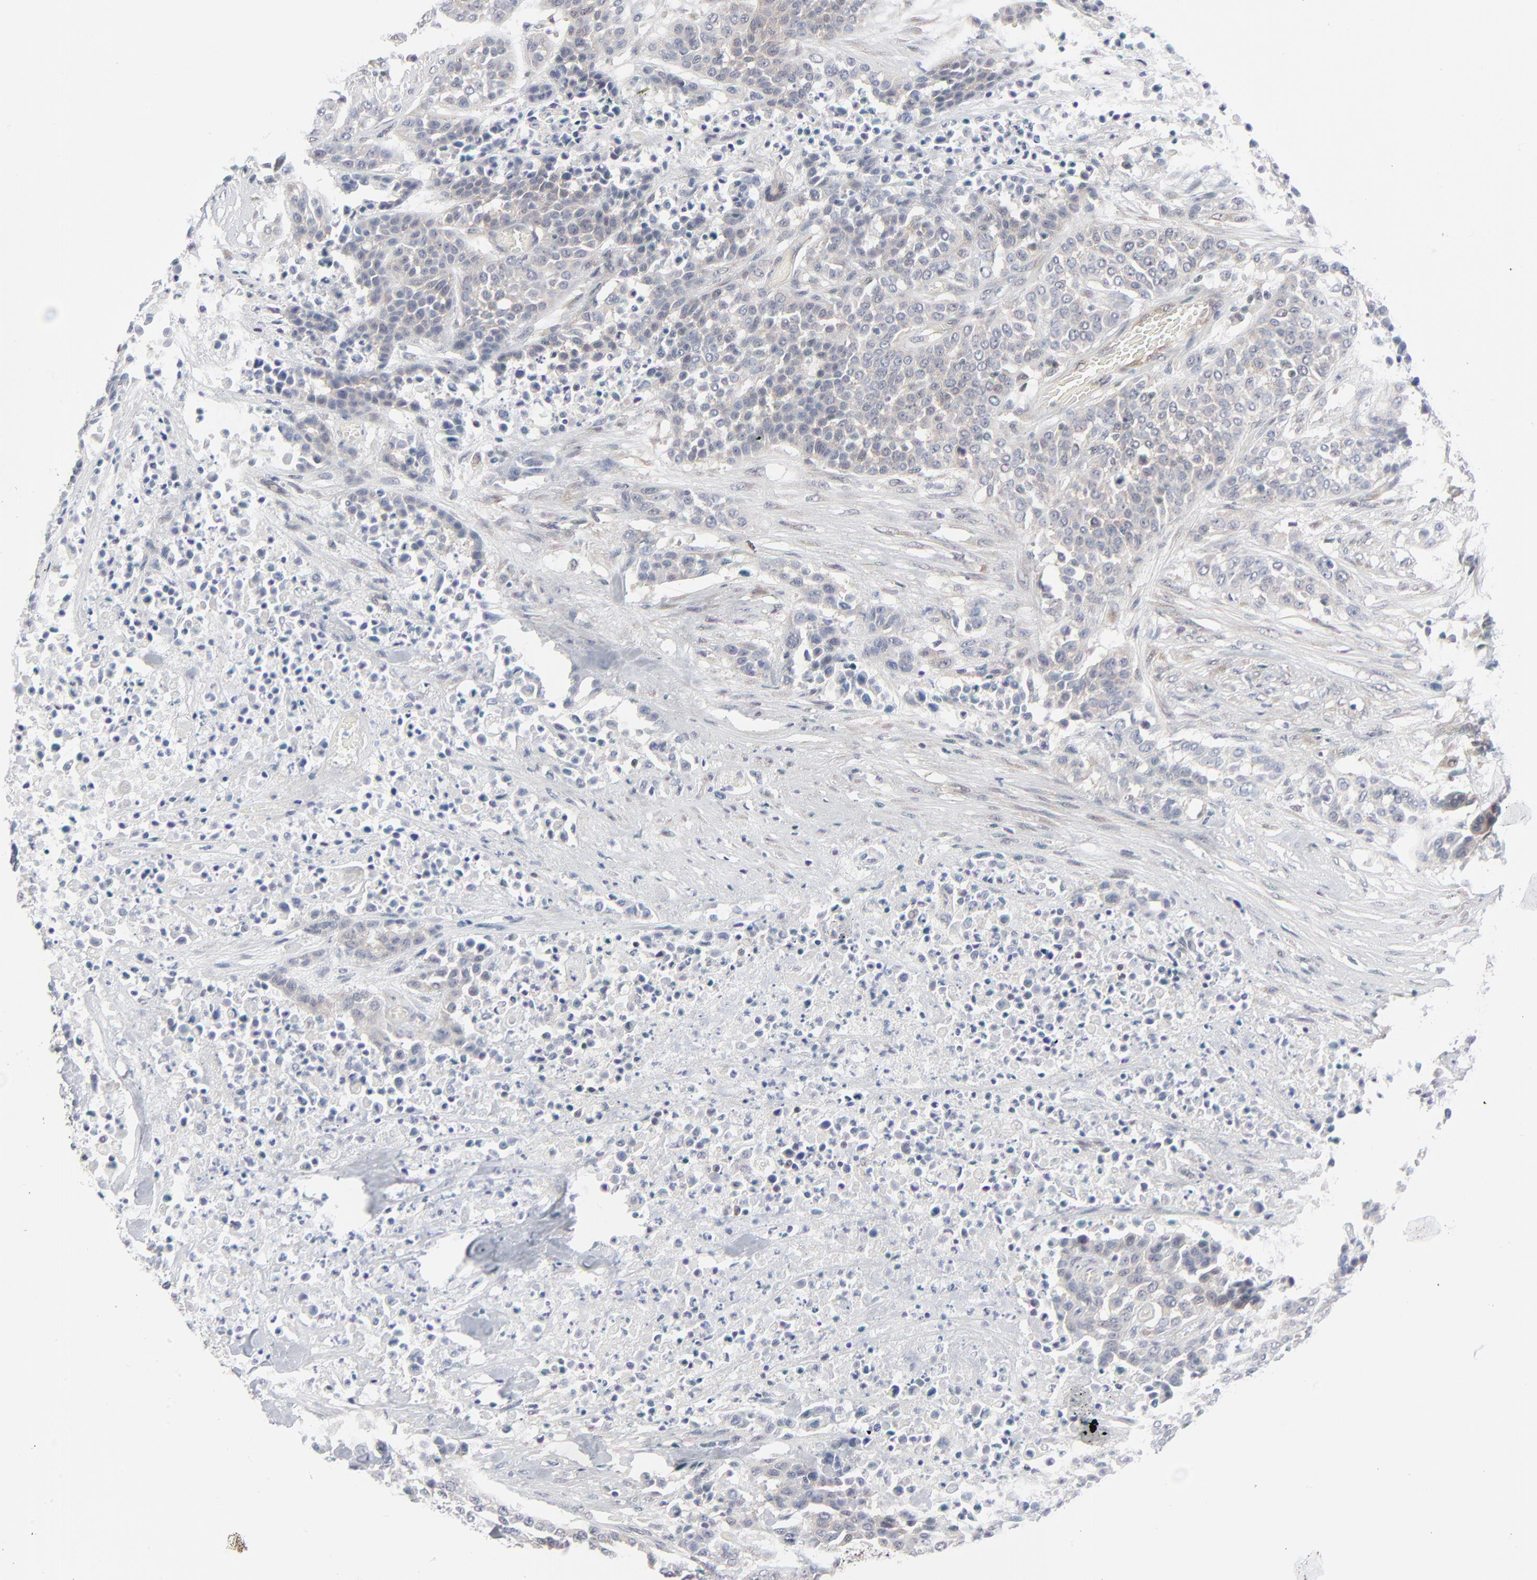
{"staining": {"intensity": "weak", "quantity": "25%-75%", "location": "cytoplasmic/membranous"}, "tissue": "urothelial cancer", "cell_type": "Tumor cells", "image_type": "cancer", "snomed": [{"axis": "morphology", "description": "Urothelial carcinoma, High grade"}, {"axis": "topography", "description": "Urinary bladder"}], "caption": "A brown stain highlights weak cytoplasmic/membranous staining of a protein in human urothelial cancer tumor cells.", "gene": "RPS6KB1", "patient": {"sex": "male", "age": 74}}